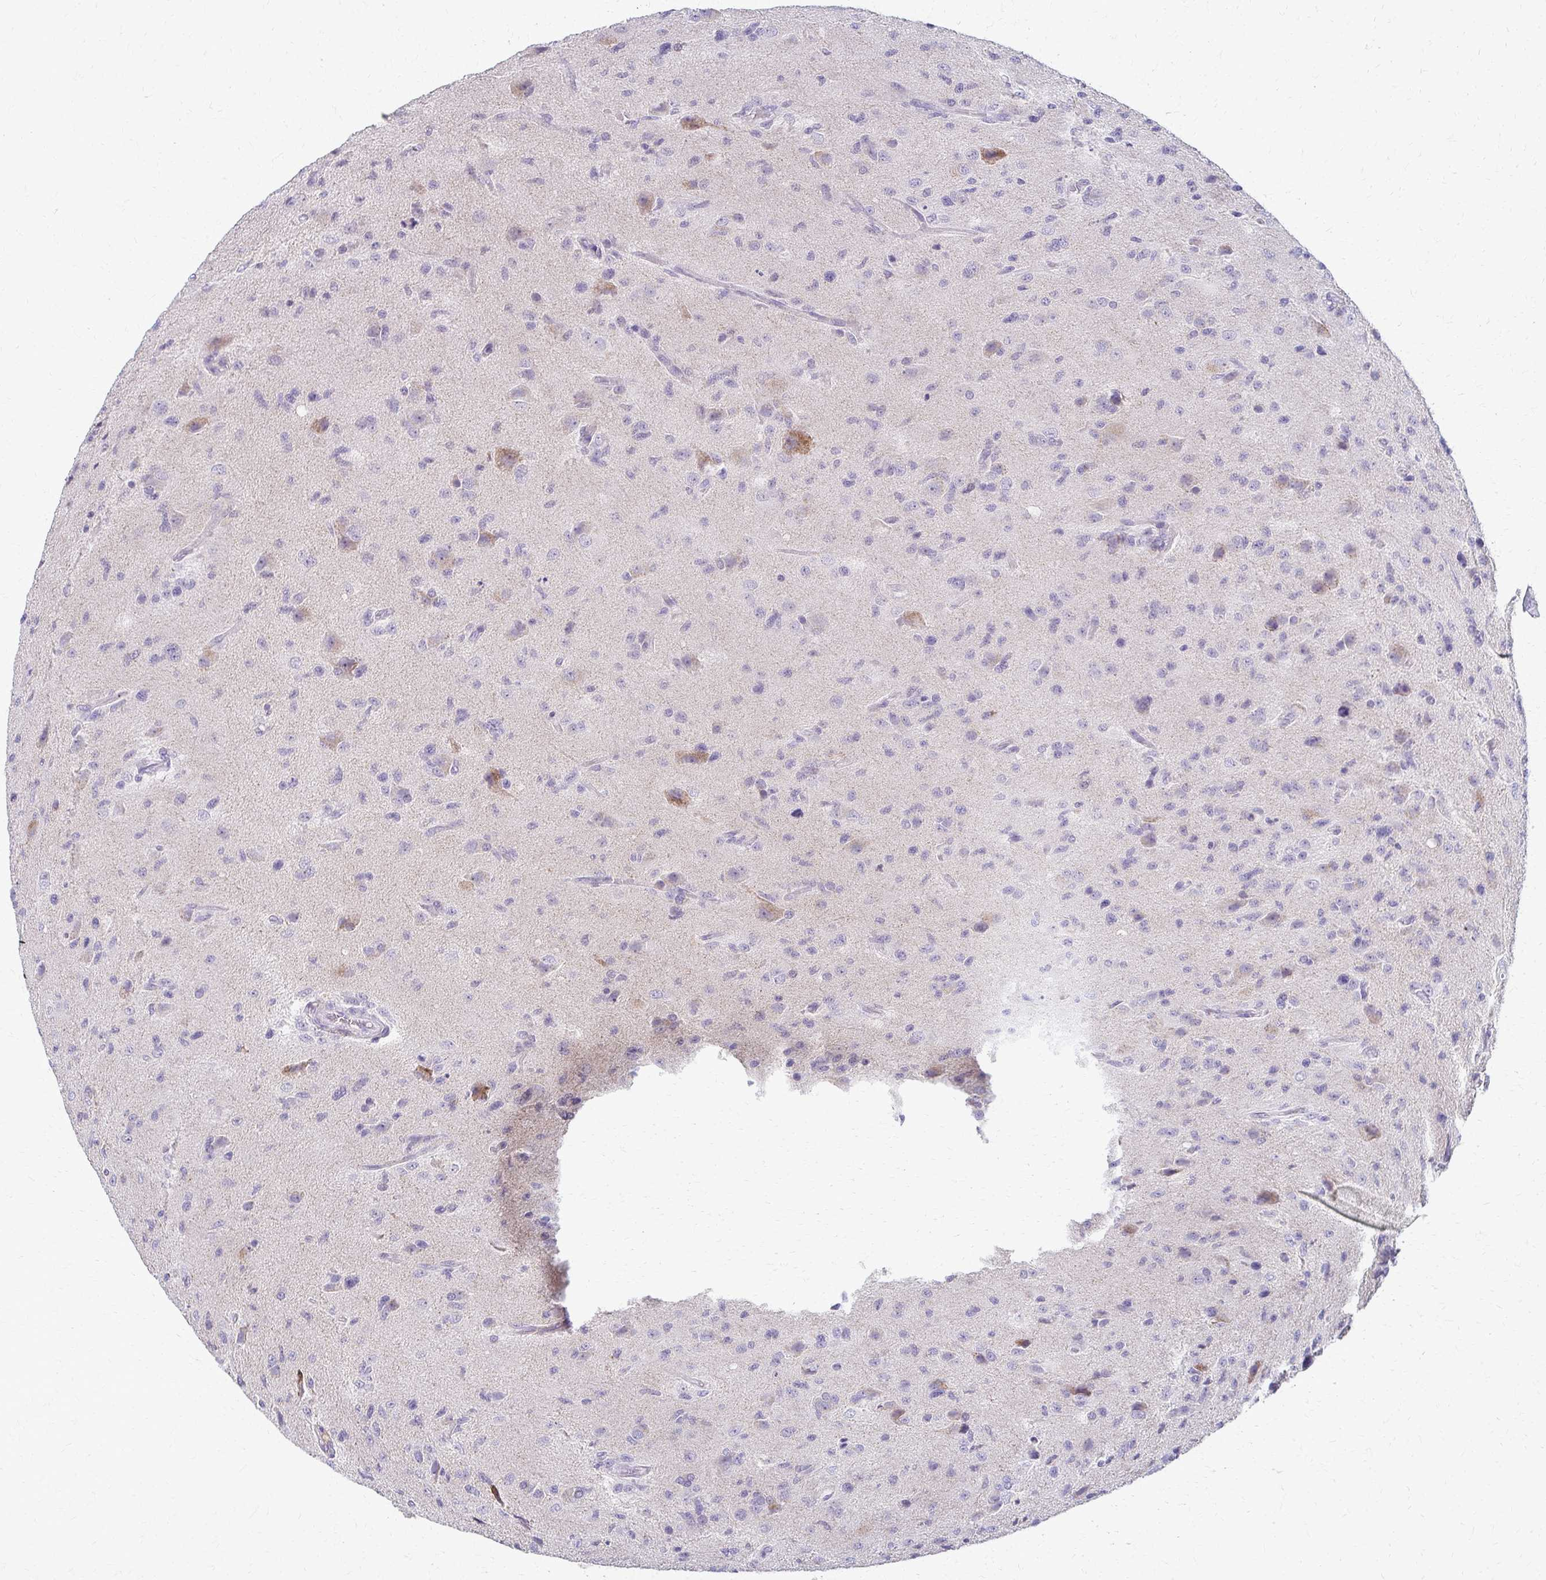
{"staining": {"intensity": "negative", "quantity": "none", "location": "none"}, "tissue": "glioma", "cell_type": "Tumor cells", "image_type": "cancer", "snomed": [{"axis": "morphology", "description": "Glioma, malignant, High grade"}, {"axis": "topography", "description": "Brain"}], "caption": "The histopathology image displays no significant expression in tumor cells of glioma.", "gene": "FCGR2B", "patient": {"sex": "male", "age": 68}}